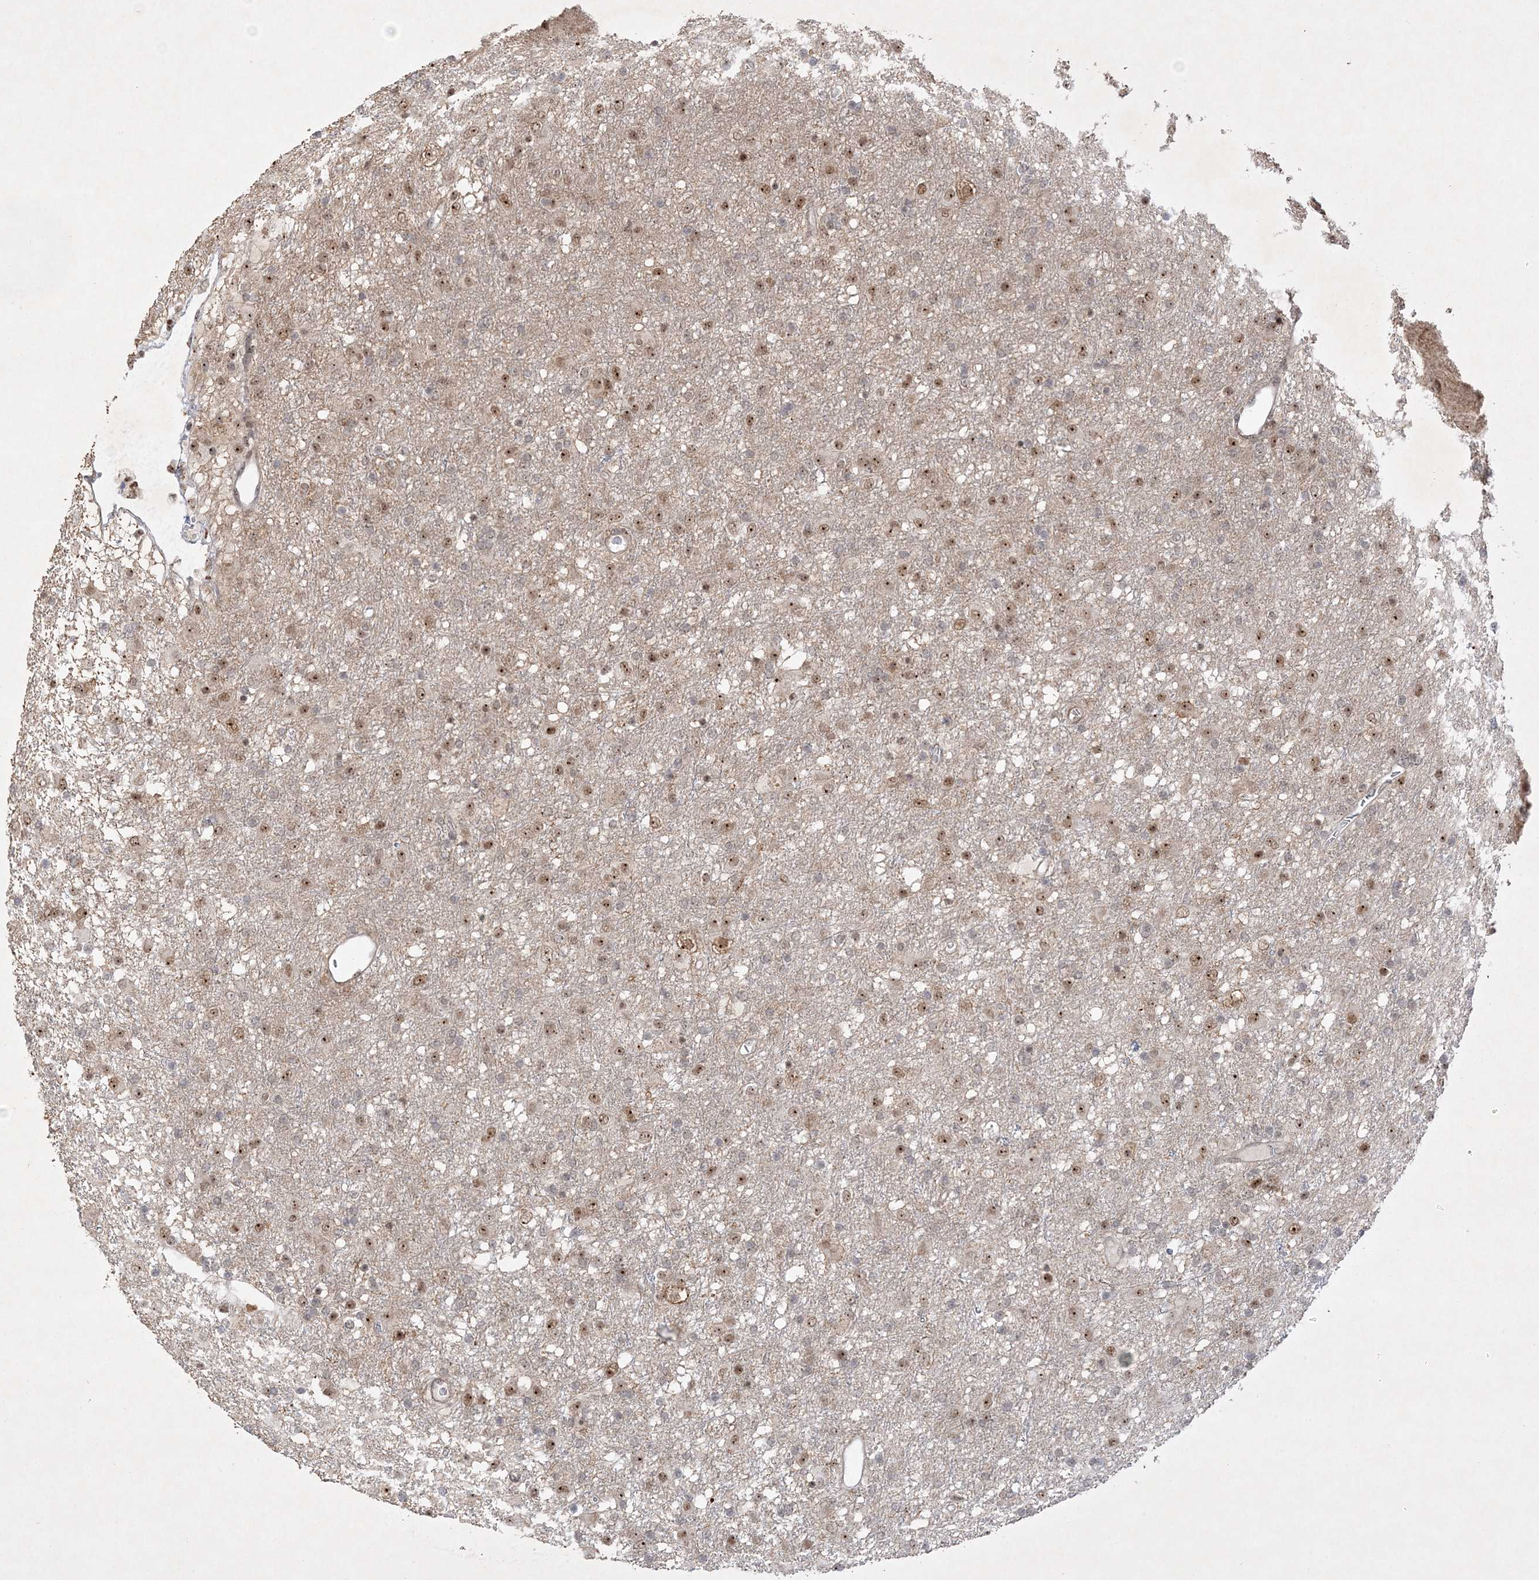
{"staining": {"intensity": "moderate", "quantity": ">75%", "location": "nuclear"}, "tissue": "glioma", "cell_type": "Tumor cells", "image_type": "cancer", "snomed": [{"axis": "morphology", "description": "Glioma, malignant, Low grade"}, {"axis": "topography", "description": "Brain"}], "caption": "A photomicrograph of human malignant low-grade glioma stained for a protein displays moderate nuclear brown staining in tumor cells.", "gene": "NPM3", "patient": {"sex": "male", "age": 65}}